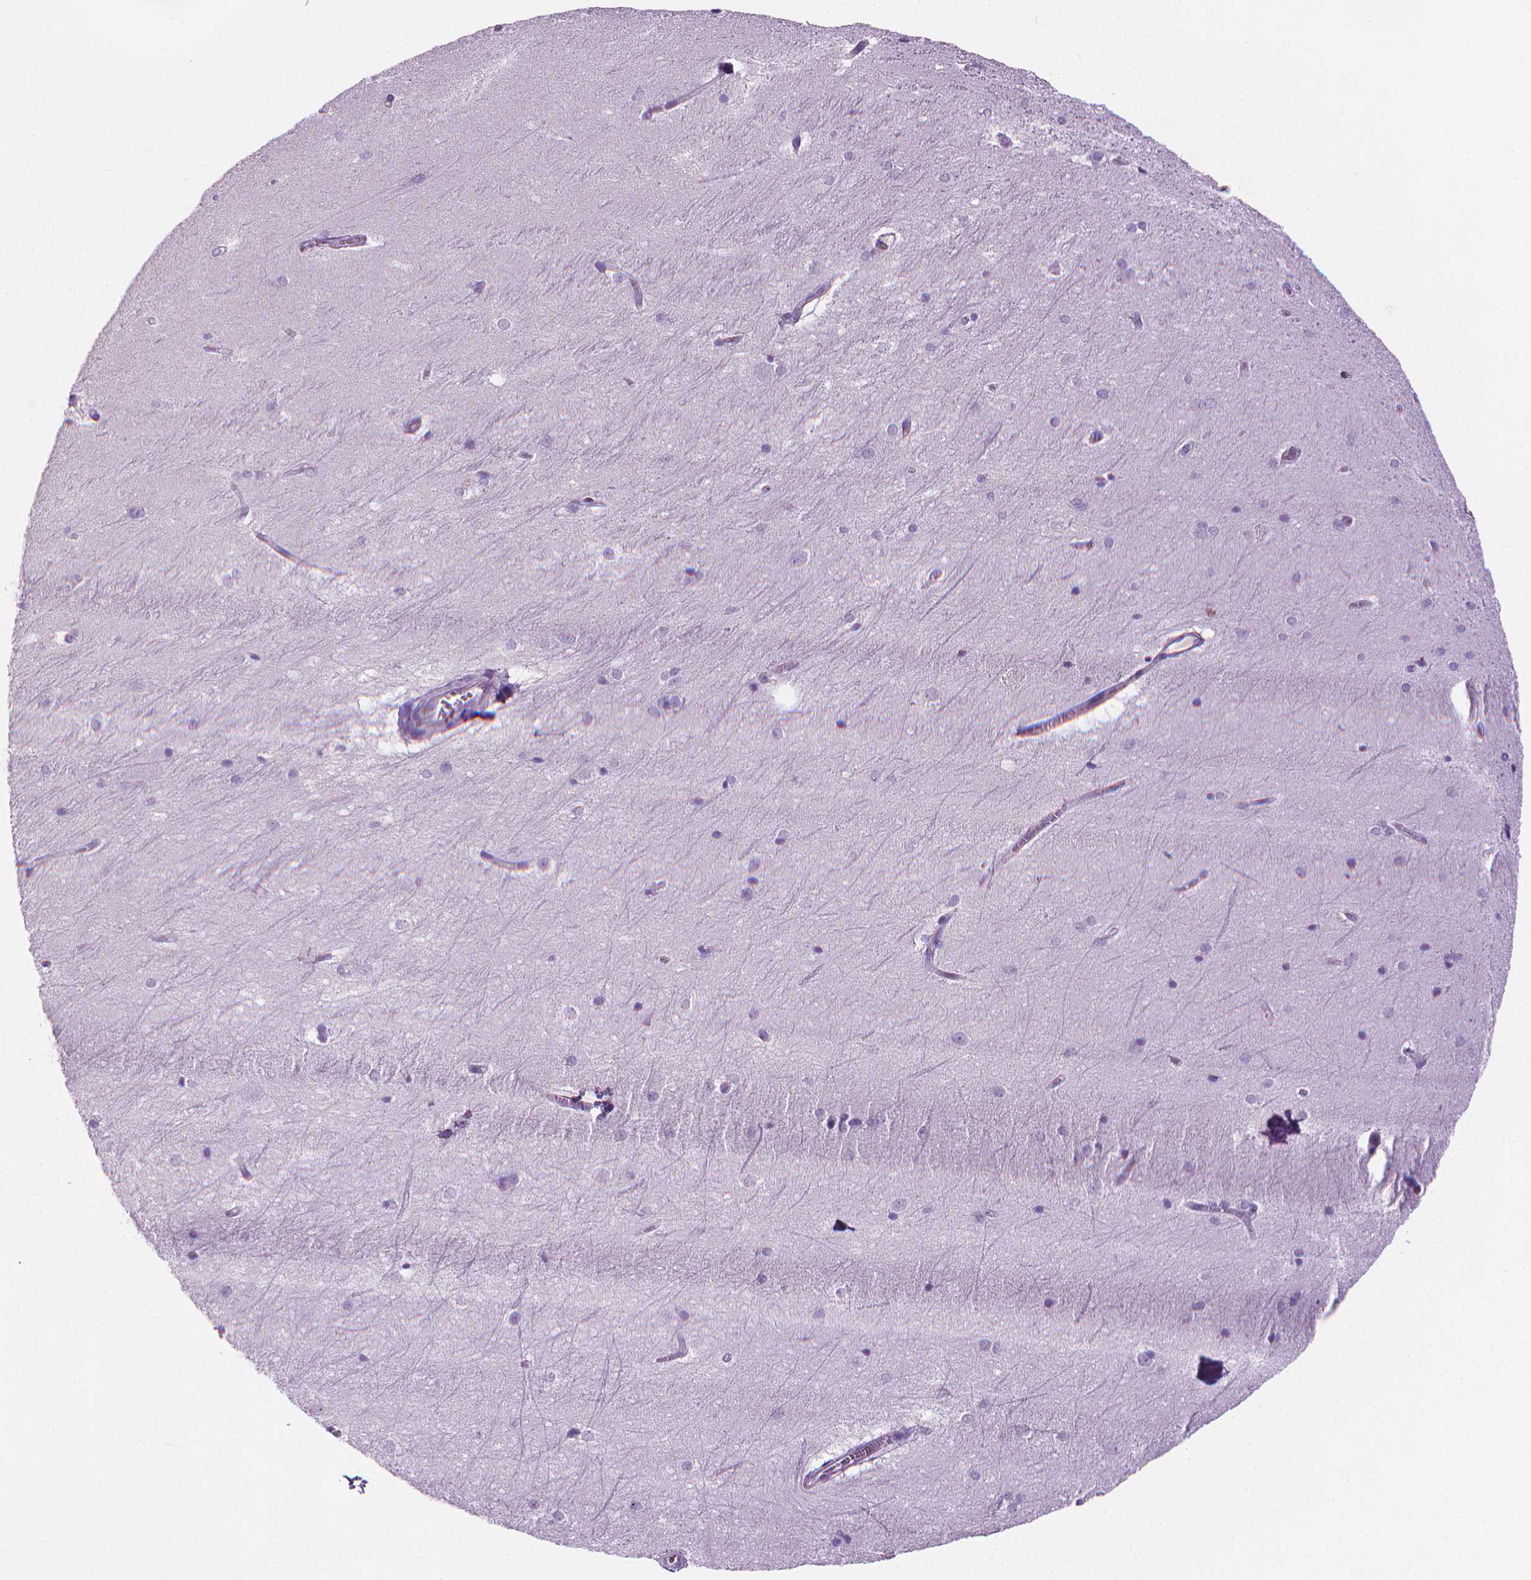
{"staining": {"intensity": "negative", "quantity": "none", "location": "none"}, "tissue": "hippocampus", "cell_type": "Glial cells", "image_type": "normal", "snomed": [{"axis": "morphology", "description": "Normal tissue, NOS"}, {"axis": "topography", "description": "Cerebral cortex"}, {"axis": "topography", "description": "Hippocampus"}], "caption": "IHC of unremarkable human hippocampus displays no staining in glial cells. (DAB immunohistochemistry (IHC) visualized using brightfield microscopy, high magnification).", "gene": "KRT73", "patient": {"sex": "female", "age": 19}}